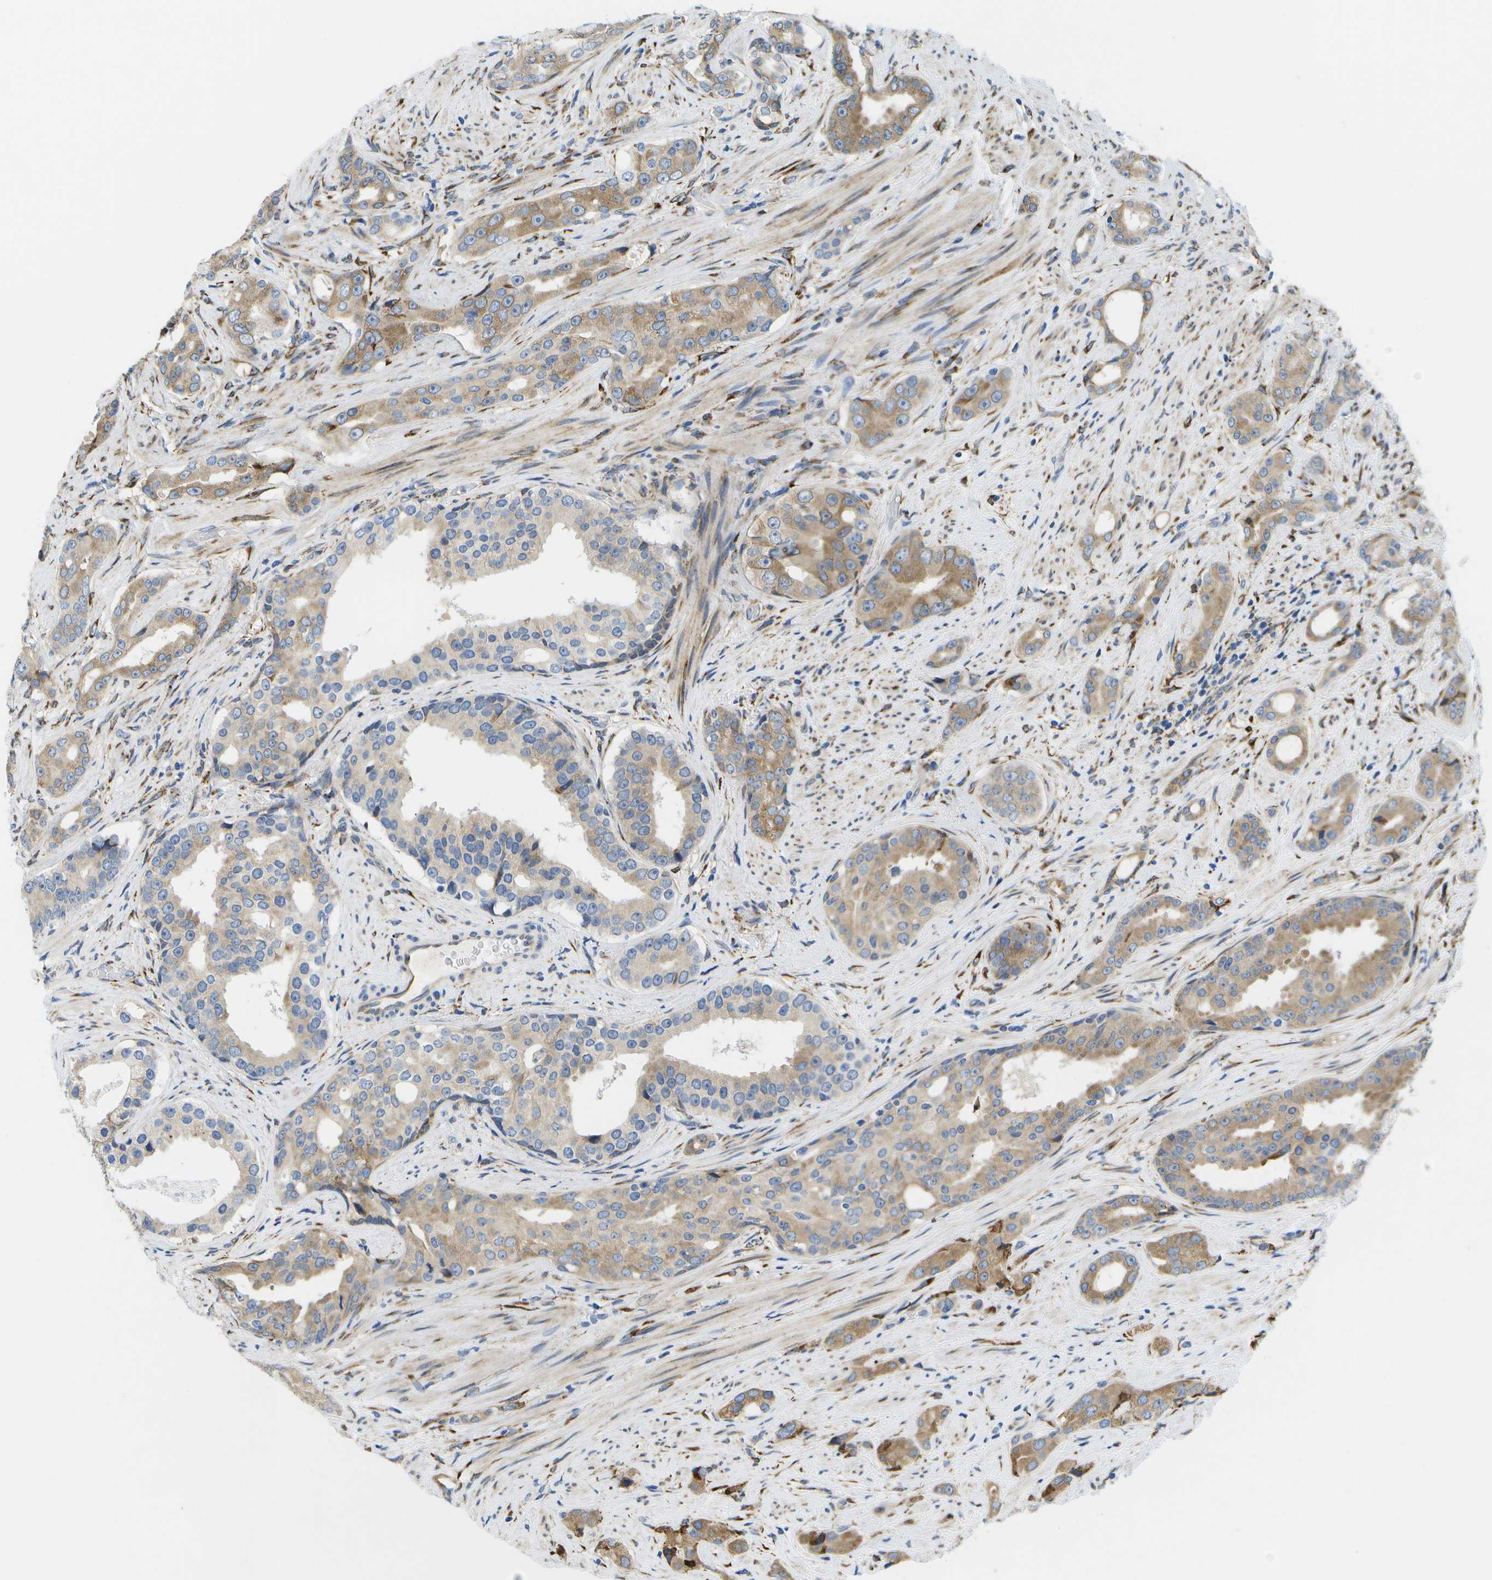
{"staining": {"intensity": "moderate", "quantity": ">75%", "location": "cytoplasmic/membranous"}, "tissue": "prostate cancer", "cell_type": "Tumor cells", "image_type": "cancer", "snomed": [{"axis": "morphology", "description": "Adenocarcinoma, High grade"}, {"axis": "topography", "description": "Prostate"}], "caption": "Tumor cells demonstrate medium levels of moderate cytoplasmic/membranous staining in about >75% of cells in human prostate cancer.", "gene": "ZDHHC17", "patient": {"sex": "male", "age": 71}}